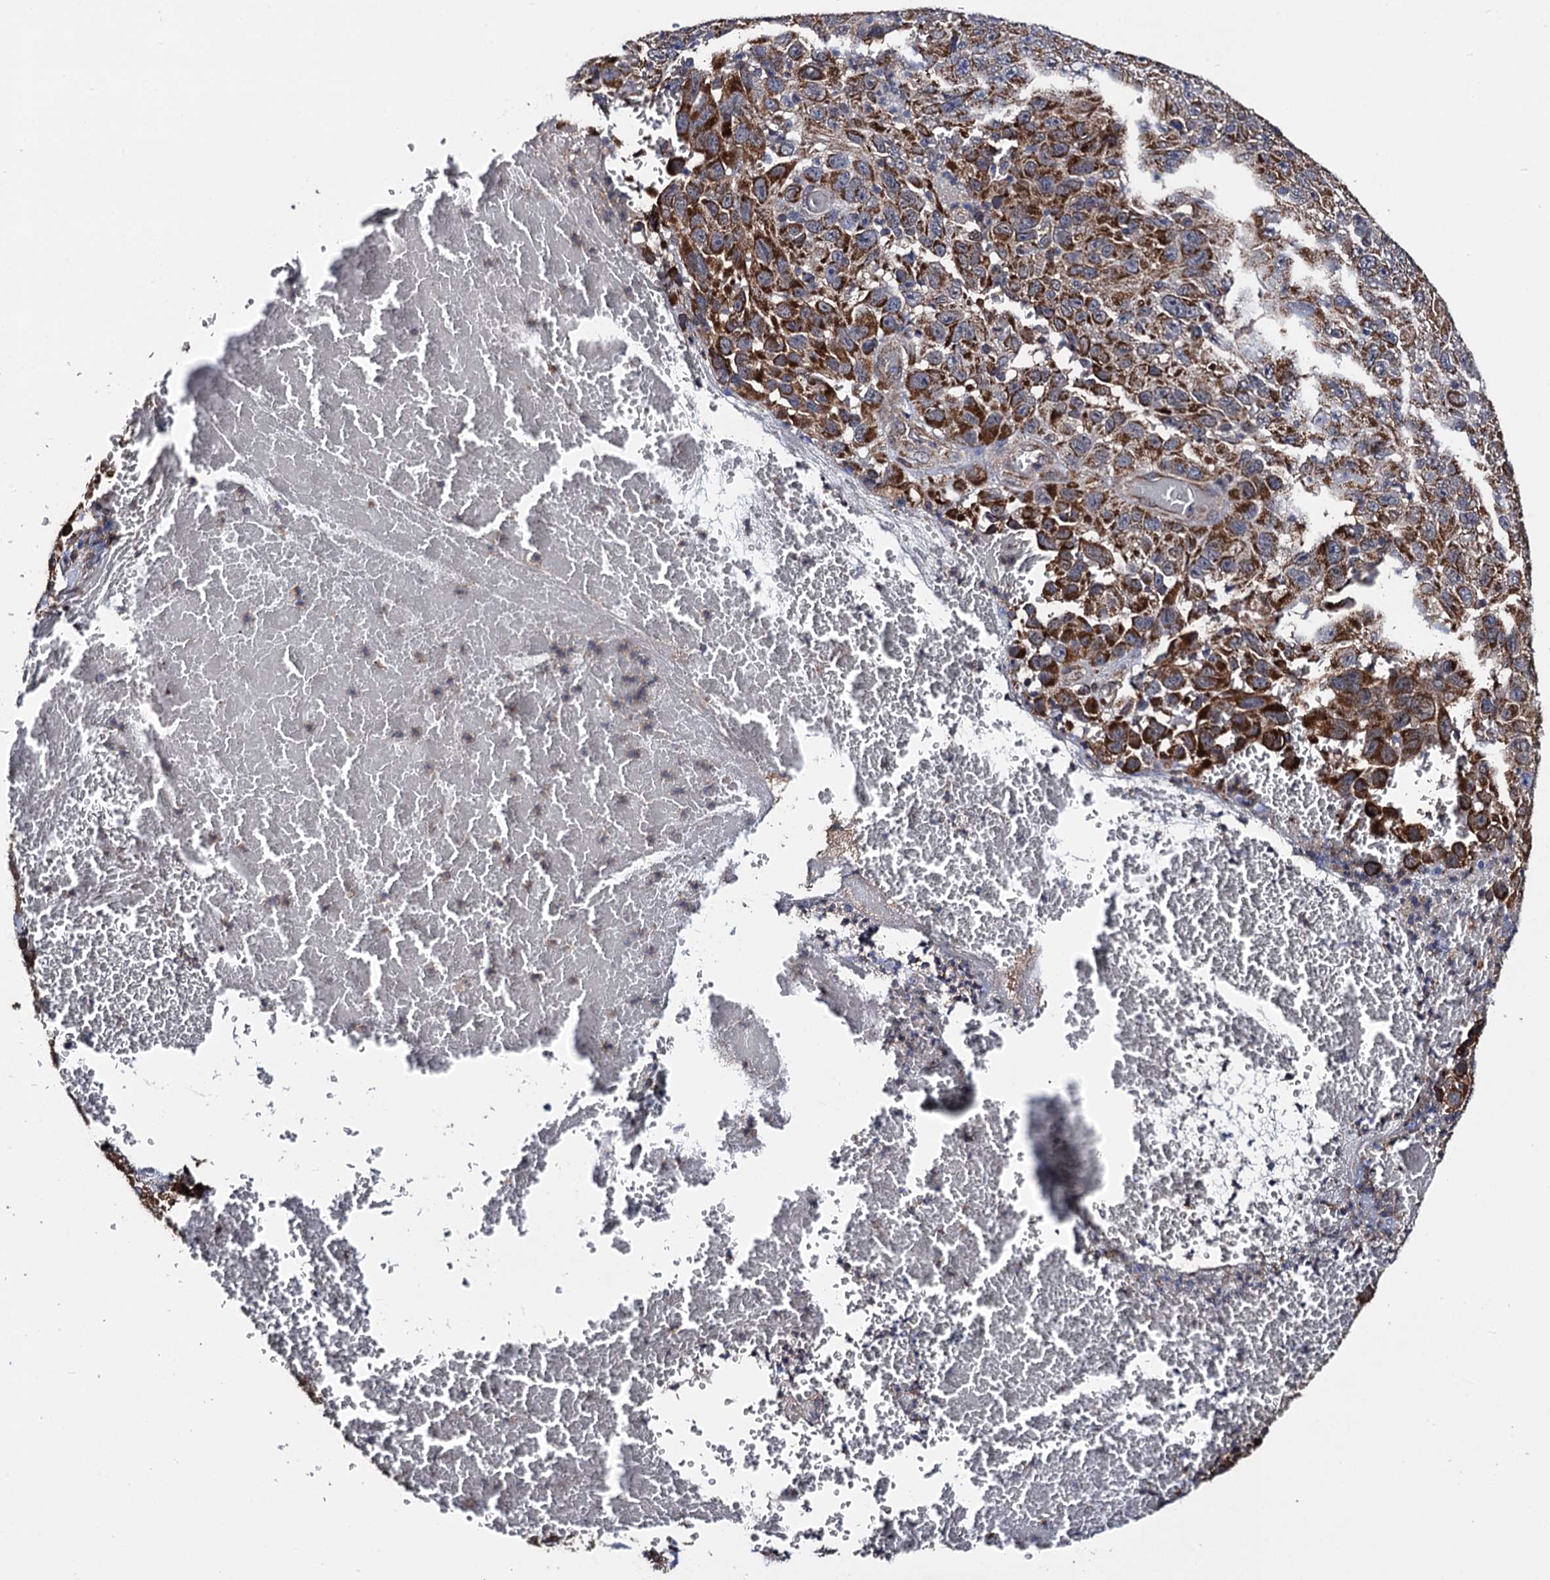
{"staining": {"intensity": "strong", "quantity": ">75%", "location": "cytoplasmic/membranous"}, "tissue": "melanoma", "cell_type": "Tumor cells", "image_type": "cancer", "snomed": [{"axis": "morphology", "description": "Normal tissue, NOS"}, {"axis": "morphology", "description": "Malignant melanoma, NOS"}, {"axis": "topography", "description": "Skin"}], "caption": "Melanoma was stained to show a protein in brown. There is high levels of strong cytoplasmic/membranous expression in approximately >75% of tumor cells.", "gene": "PTCD3", "patient": {"sex": "female", "age": 96}}